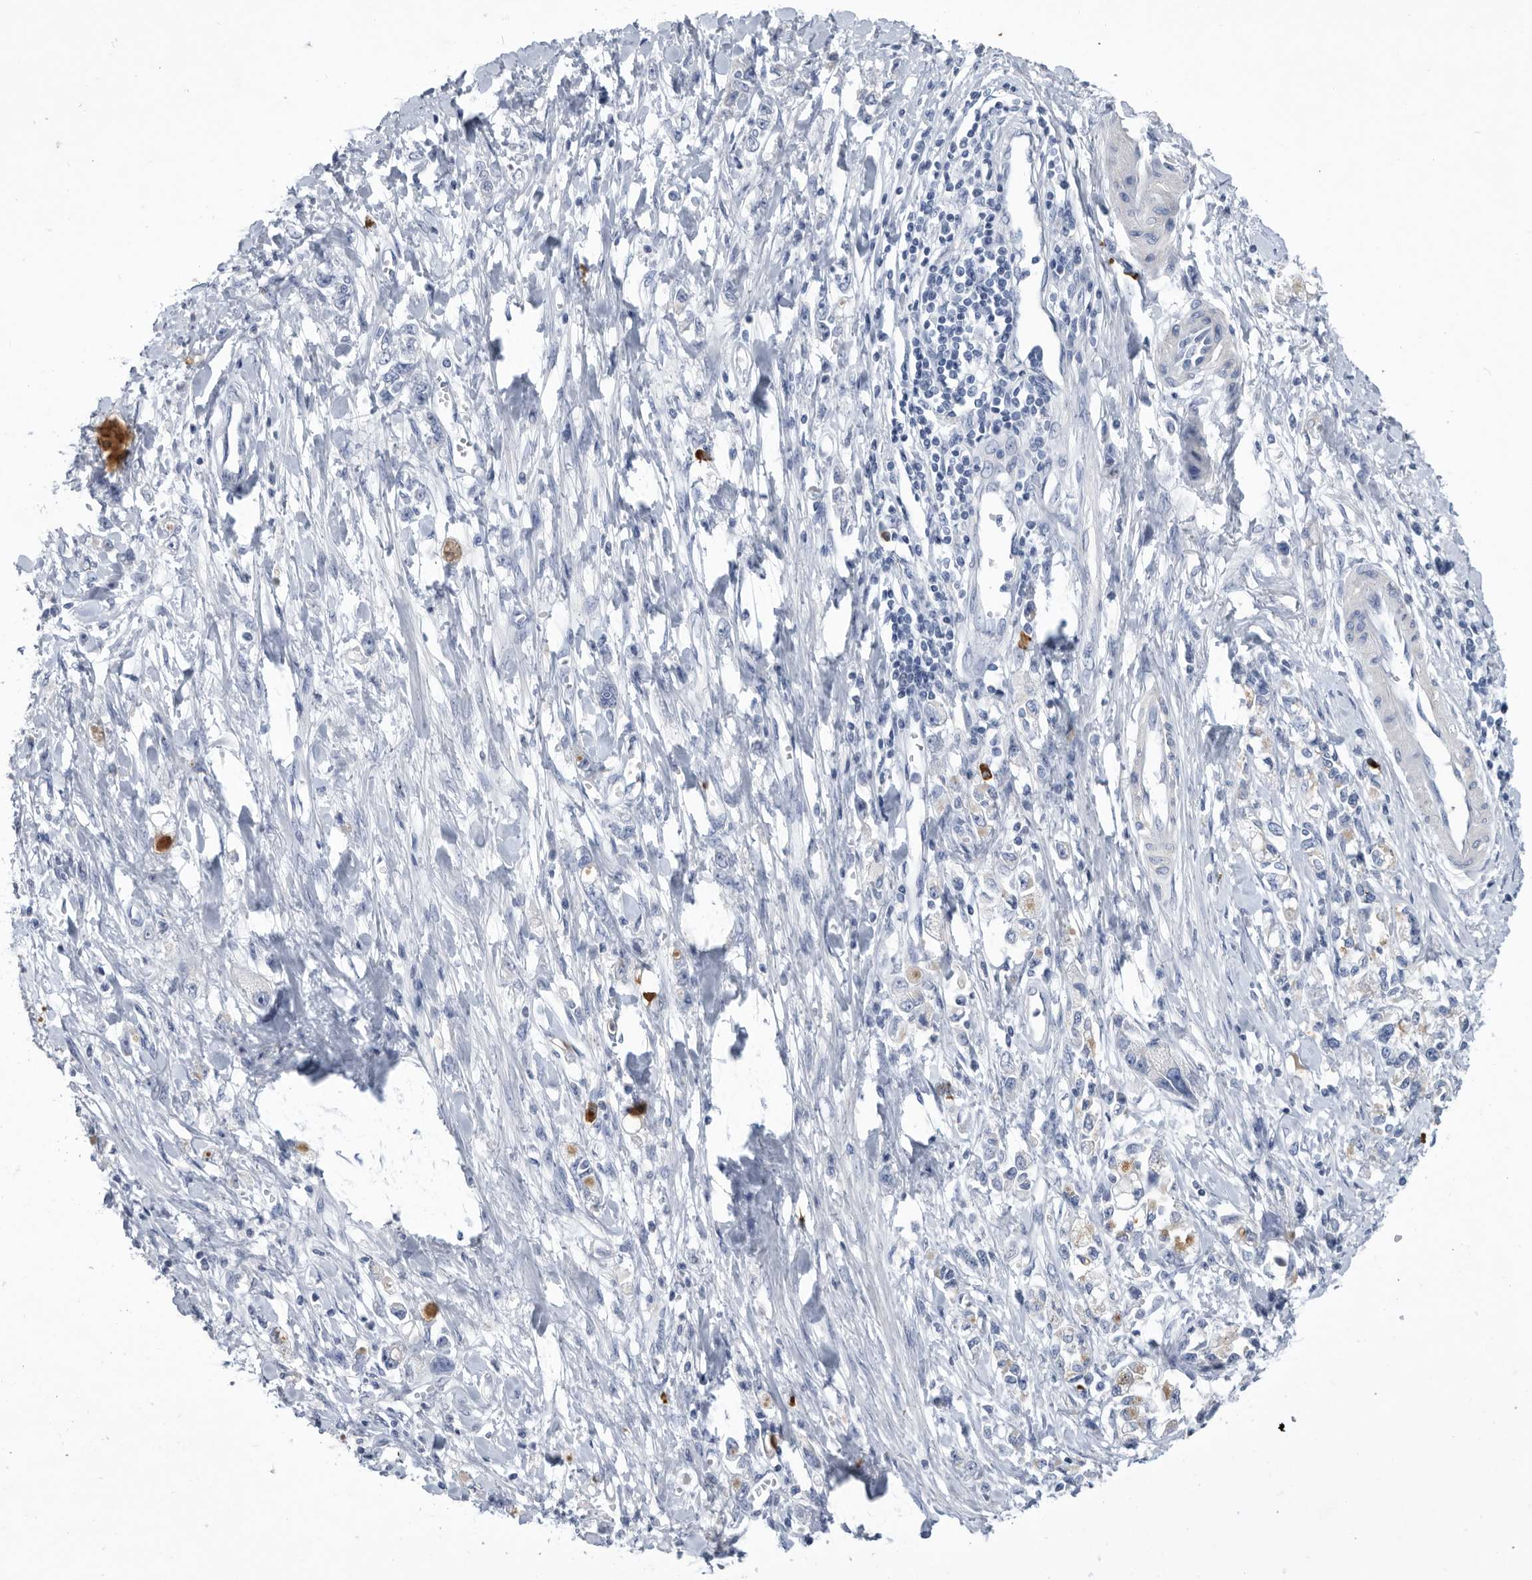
{"staining": {"intensity": "negative", "quantity": "none", "location": "none"}, "tissue": "stomach cancer", "cell_type": "Tumor cells", "image_type": "cancer", "snomed": [{"axis": "morphology", "description": "Adenocarcinoma, NOS"}, {"axis": "topography", "description": "Stomach"}], "caption": "Tumor cells are negative for protein expression in human stomach adenocarcinoma.", "gene": "BTBD6", "patient": {"sex": "female", "age": 76}}